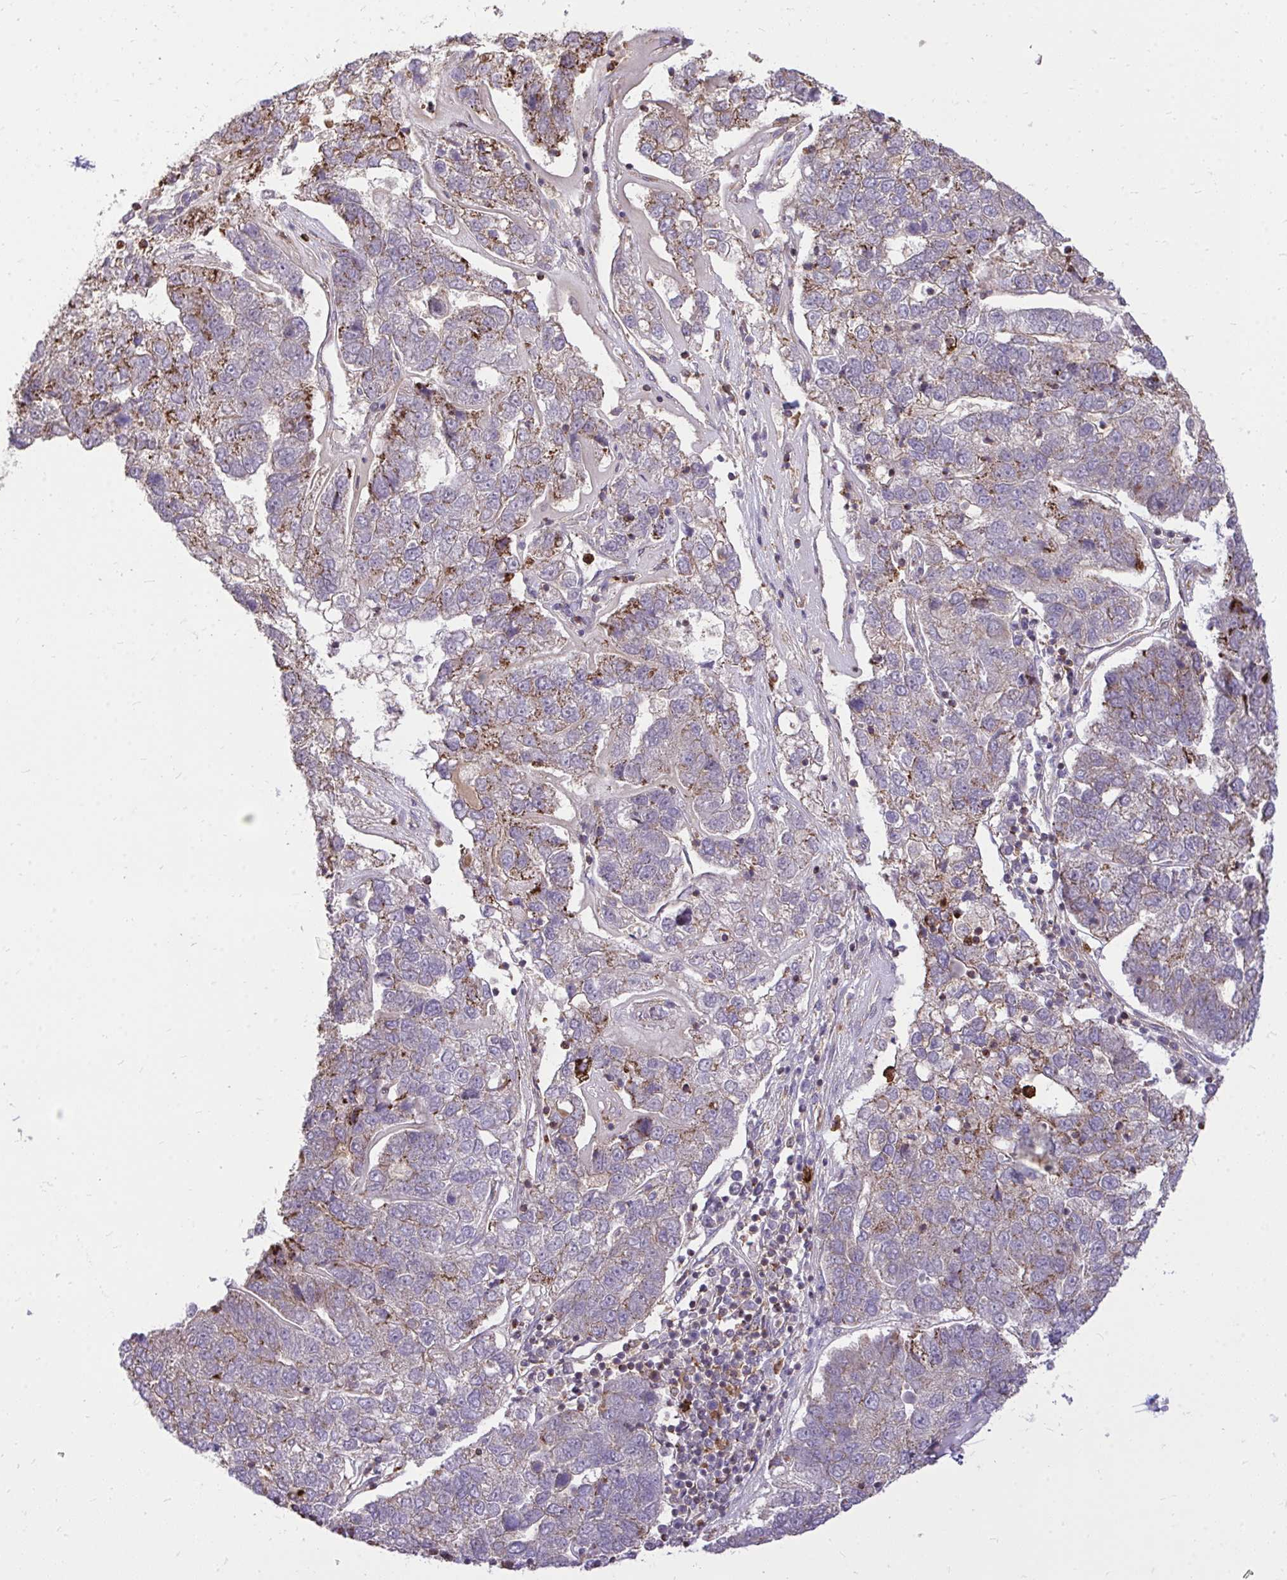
{"staining": {"intensity": "moderate", "quantity": "25%-75%", "location": "cytoplasmic/membranous"}, "tissue": "pancreatic cancer", "cell_type": "Tumor cells", "image_type": "cancer", "snomed": [{"axis": "morphology", "description": "Adenocarcinoma, NOS"}, {"axis": "topography", "description": "Pancreas"}], "caption": "Pancreatic cancer tissue reveals moderate cytoplasmic/membranous positivity in about 25%-75% of tumor cells, visualized by immunohistochemistry.", "gene": "SLC7A5", "patient": {"sex": "female", "age": 61}}